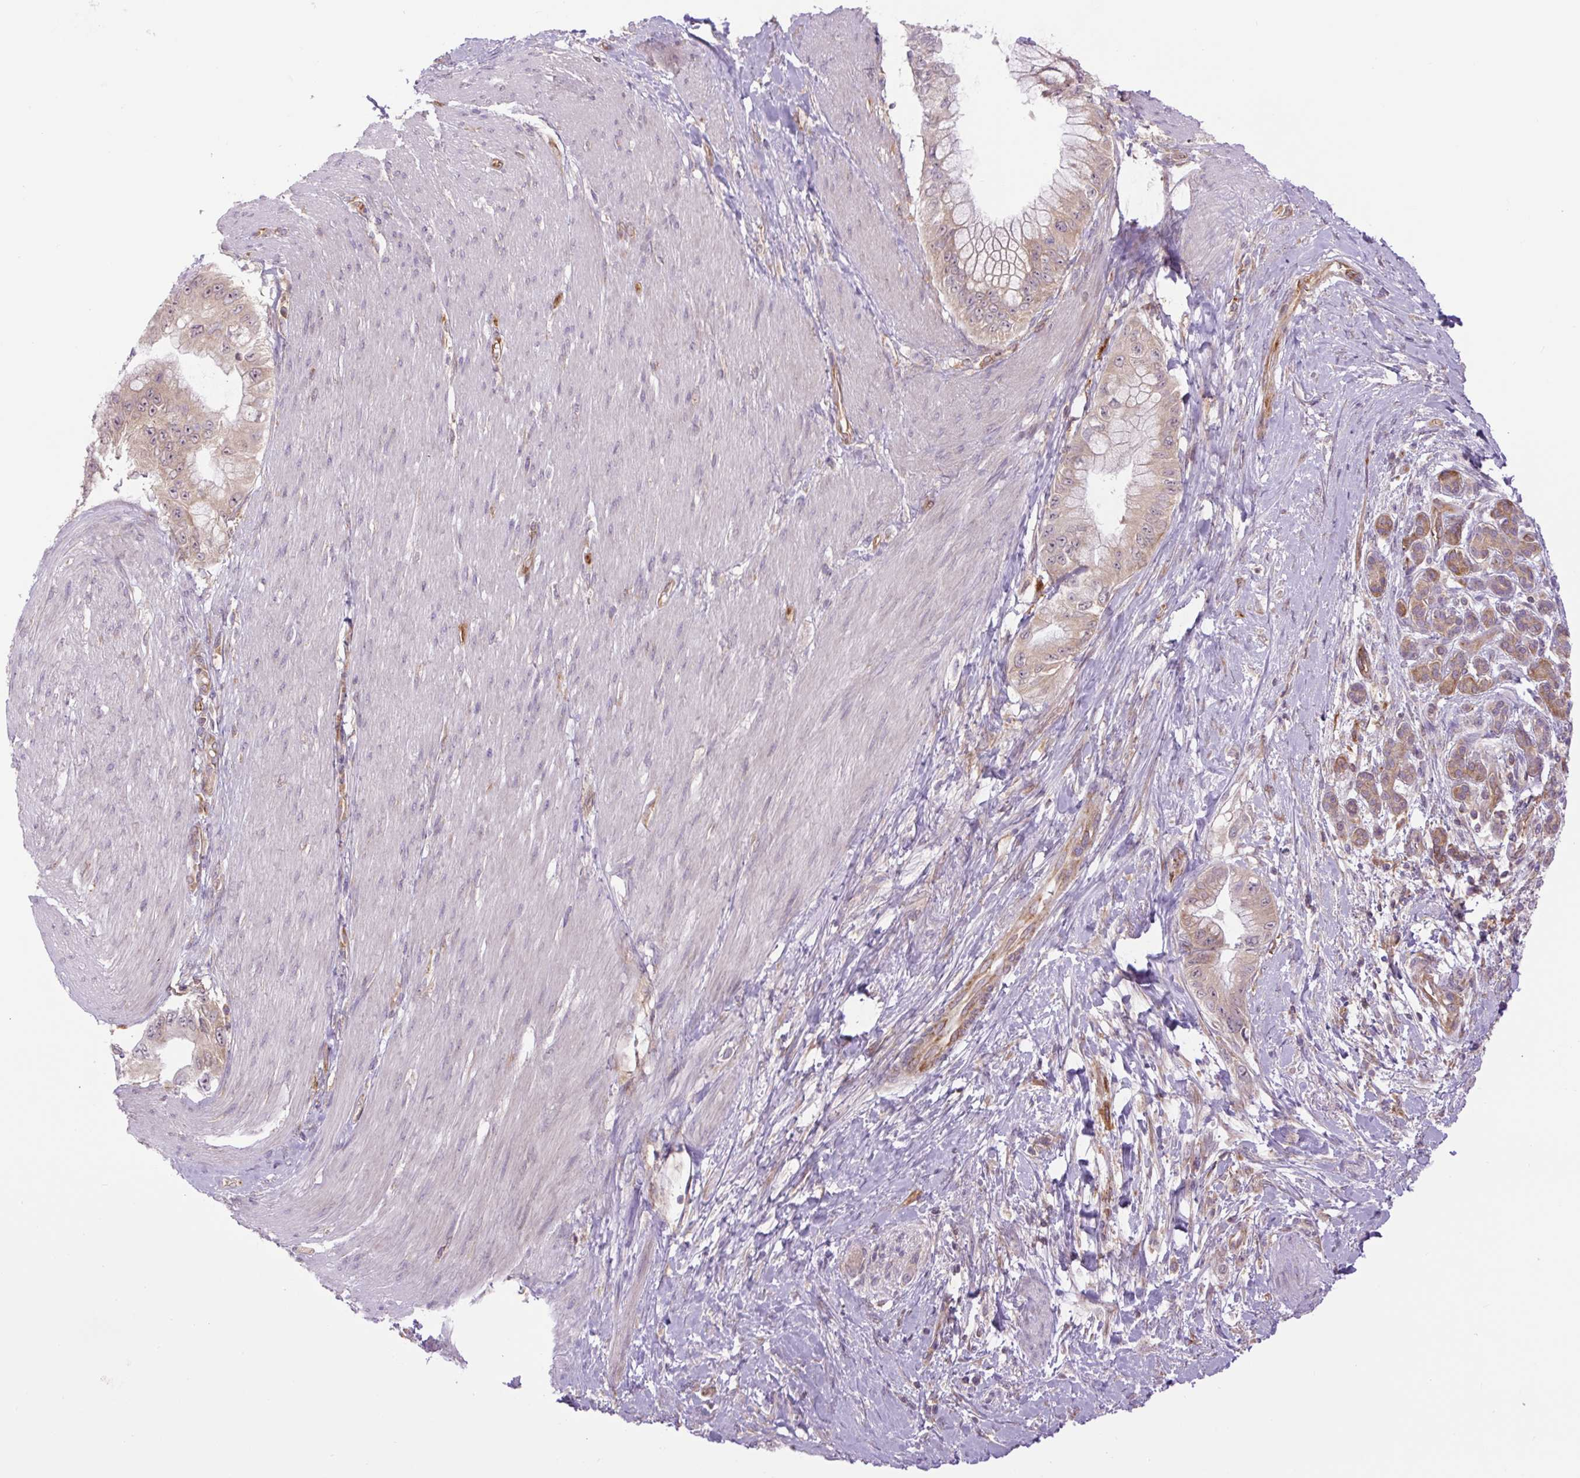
{"staining": {"intensity": "weak", "quantity": ">75%", "location": "cytoplasmic/membranous"}, "tissue": "pancreatic cancer", "cell_type": "Tumor cells", "image_type": "cancer", "snomed": [{"axis": "morphology", "description": "Adenocarcinoma, NOS"}, {"axis": "topography", "description": "Pancreas"}], "caption": "Human pancreatic adenocarcinoma stained with a brown dye demonstrates weak cytoplasmic/membranous positive positivity in approximately >75% of tumor cells.", "gene": "MINK1", "patient": {"sex": "male", "age": 48}}